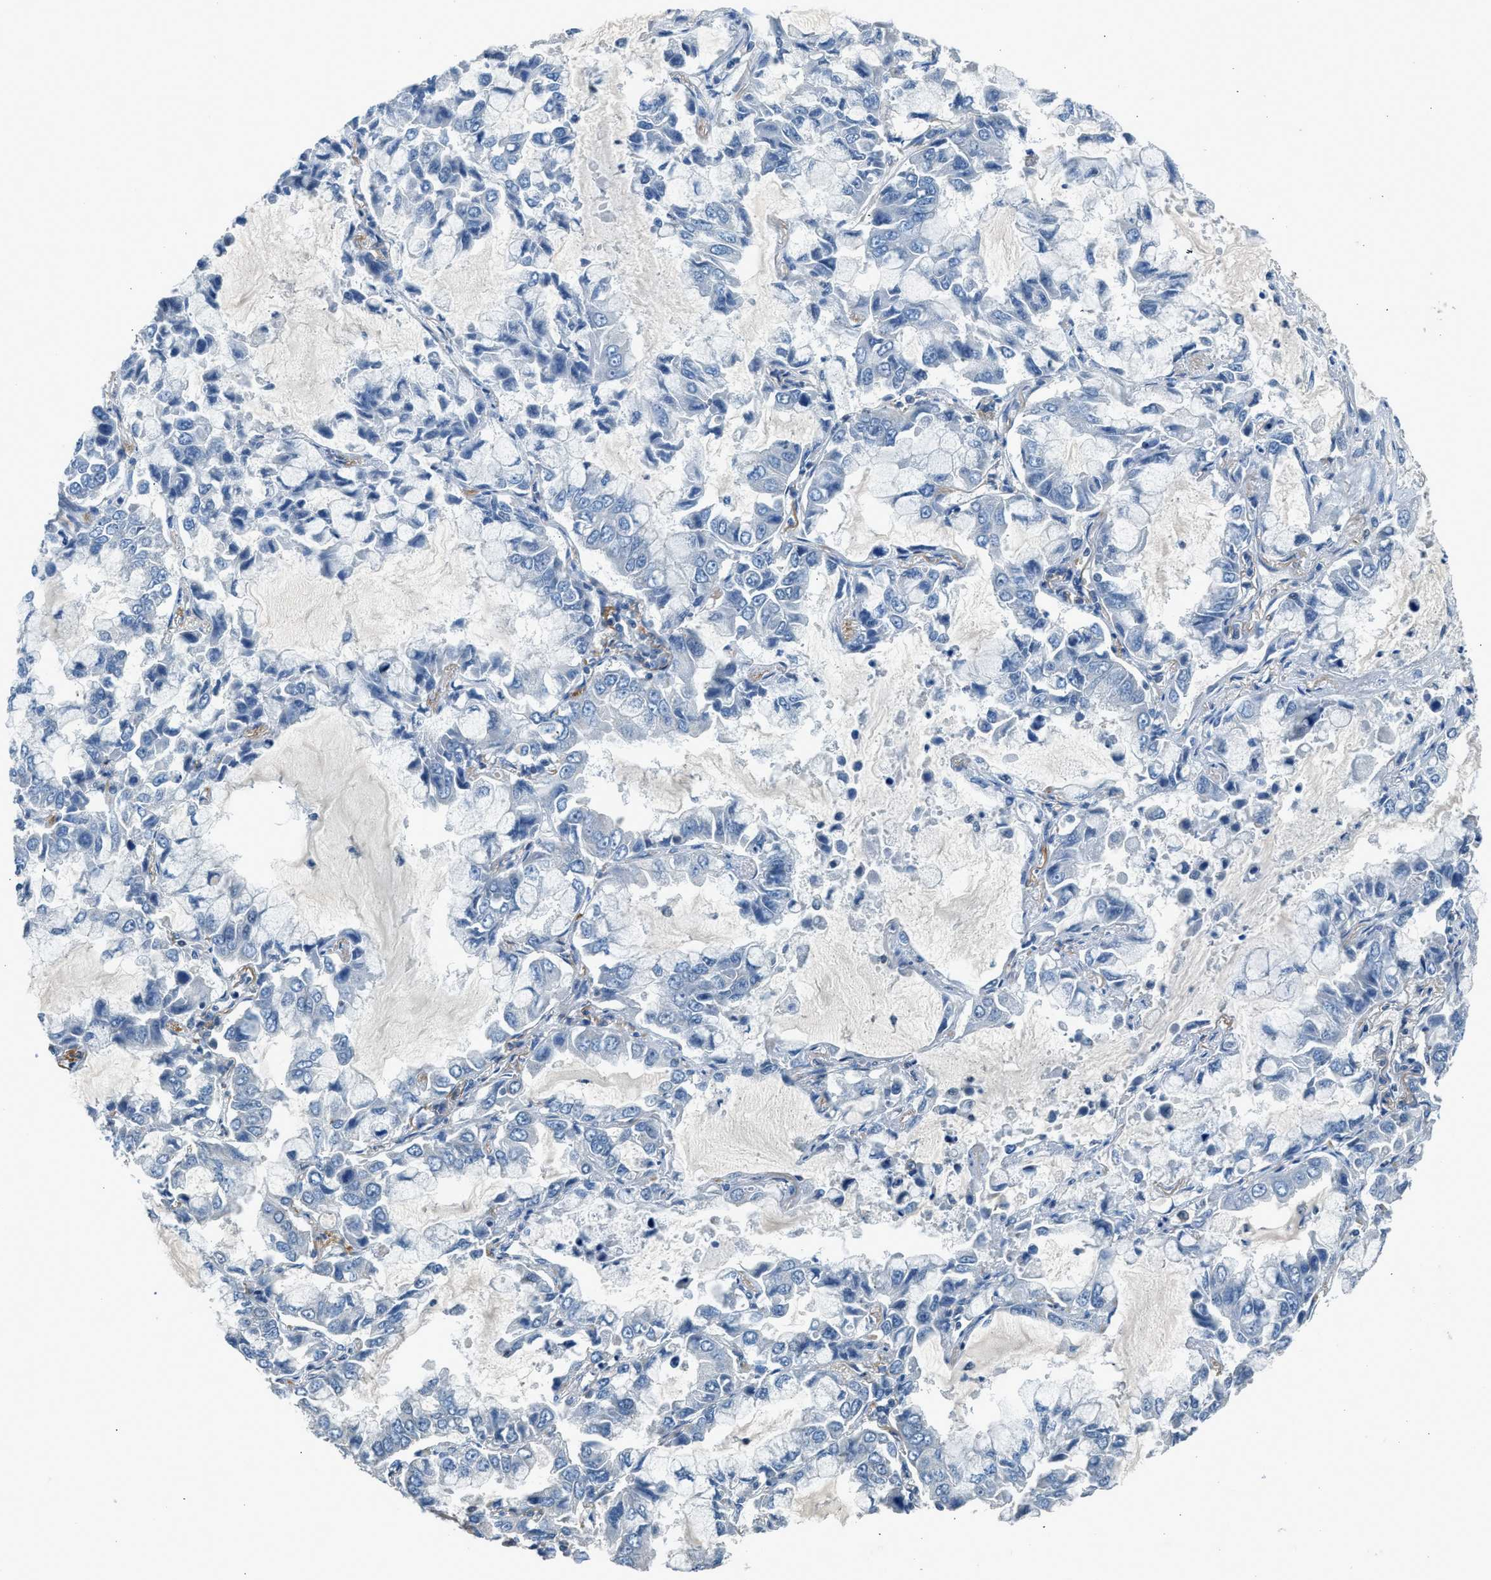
{"staining": {"intensity": "negative", "quantity": "none", "location": "none"}, "tissue": "lung cancer", "cell_type": "Tumor cells", "image_type": "cancer", "snomed": [{"axis": "morphology", "description": "Adenocarcinoma, NOS"}, {"axis": "topography", "description": "Lung"}], "caption": "IHC micrograph of neoplastic tissue: lung cancer stained with DAB (3,3'-diaminobenzidine) demonstrates no significant protein expression in tumor cells.", "gene": "LMLN", "patient": {"sex": "male", "age": 64}}